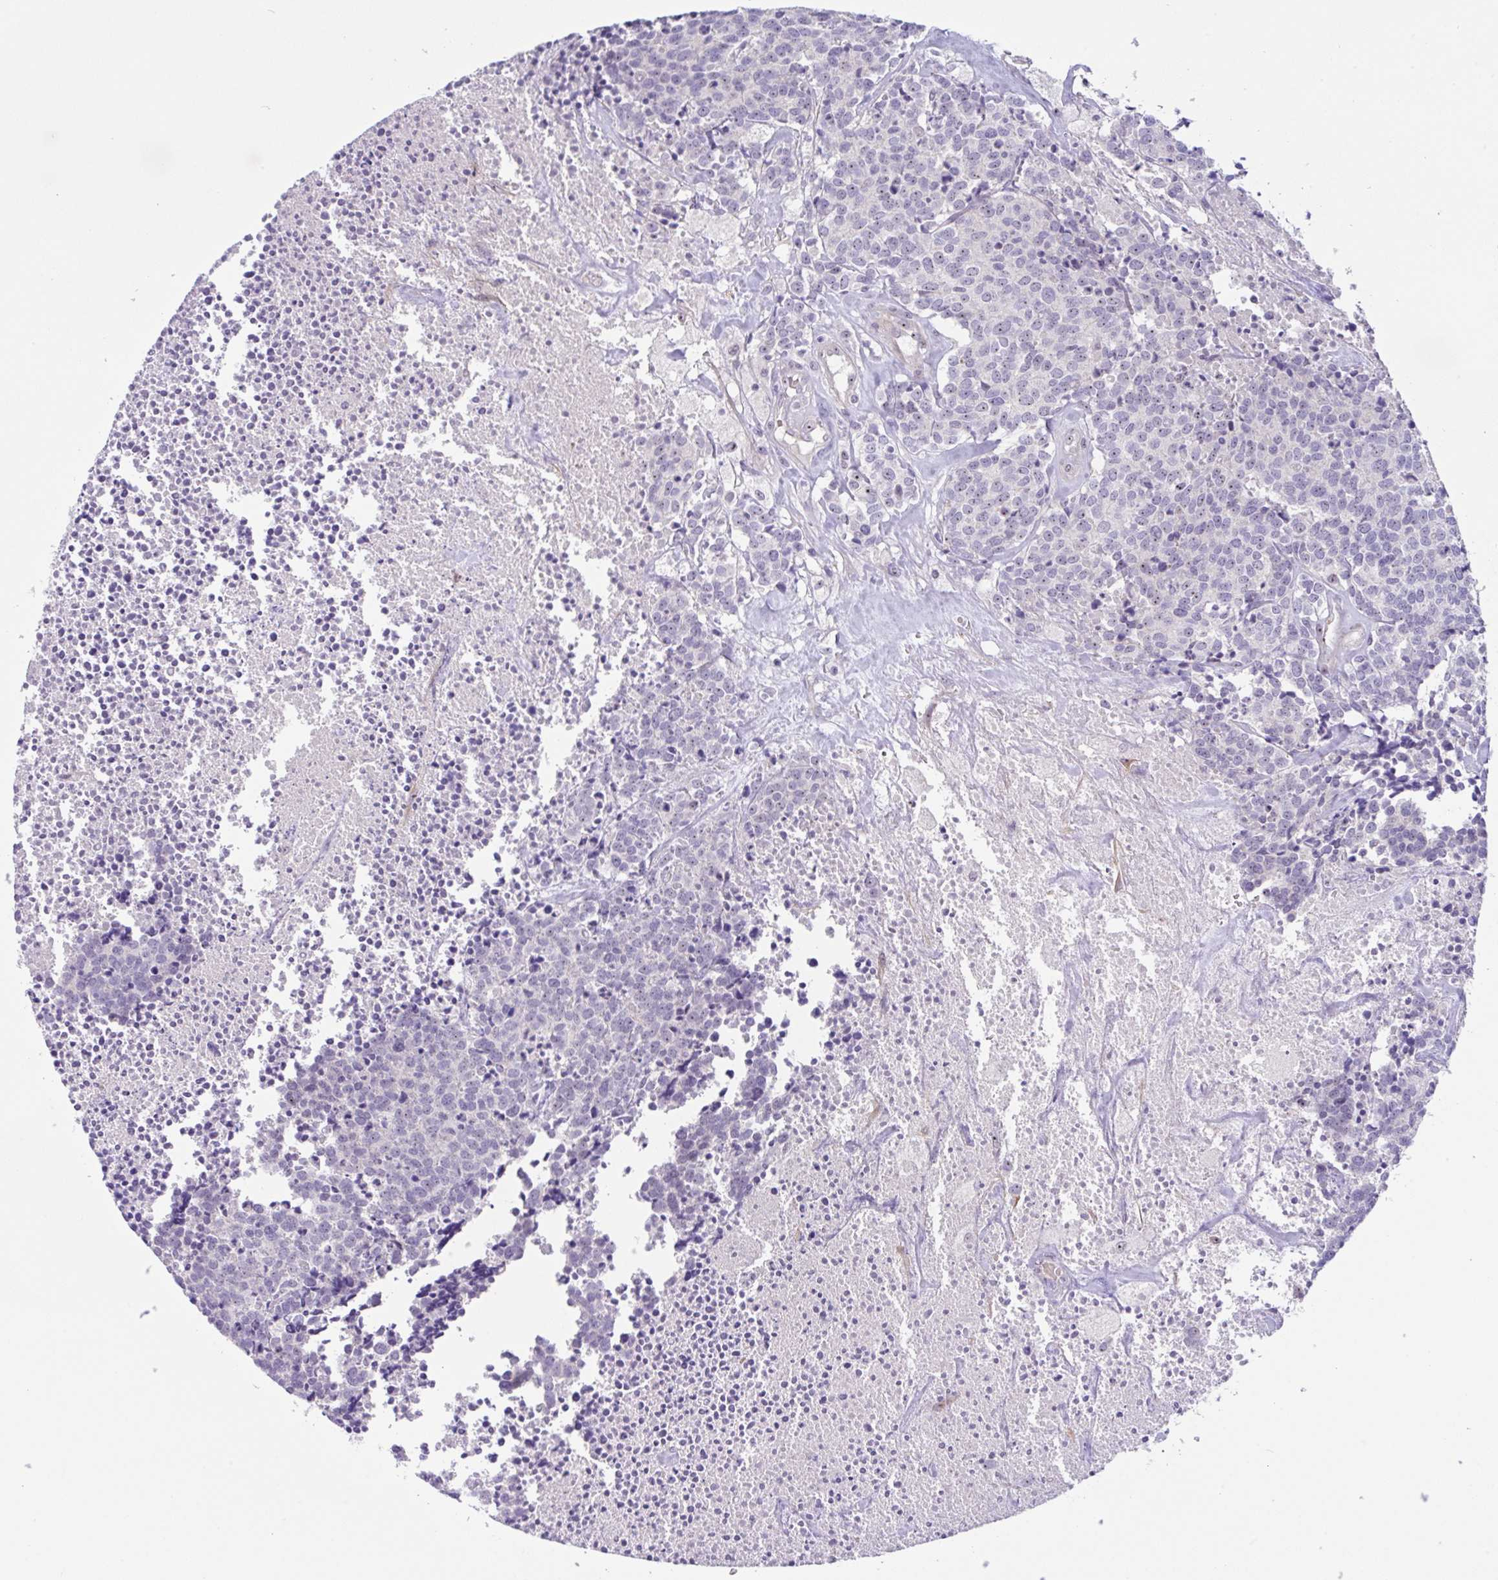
{"staining": {"intensity": "weak", "quantity": "<25%", "location": "nuclear"}, "tissue": "carcinoid", "cell_type": "Tumor cells", "image_type": "cancer", "snomed": [{"axis": "morphology", "description": "Carcinoid, malignant, NOS"}, {"axis": "topography", "description": "Skin"}], "caption": "The immunohistochemistry image has no significant expression in tumor cells of carcinoid tissue.", "gene": "MXRA8", "patient": {"sex": "female", "age": 79}}